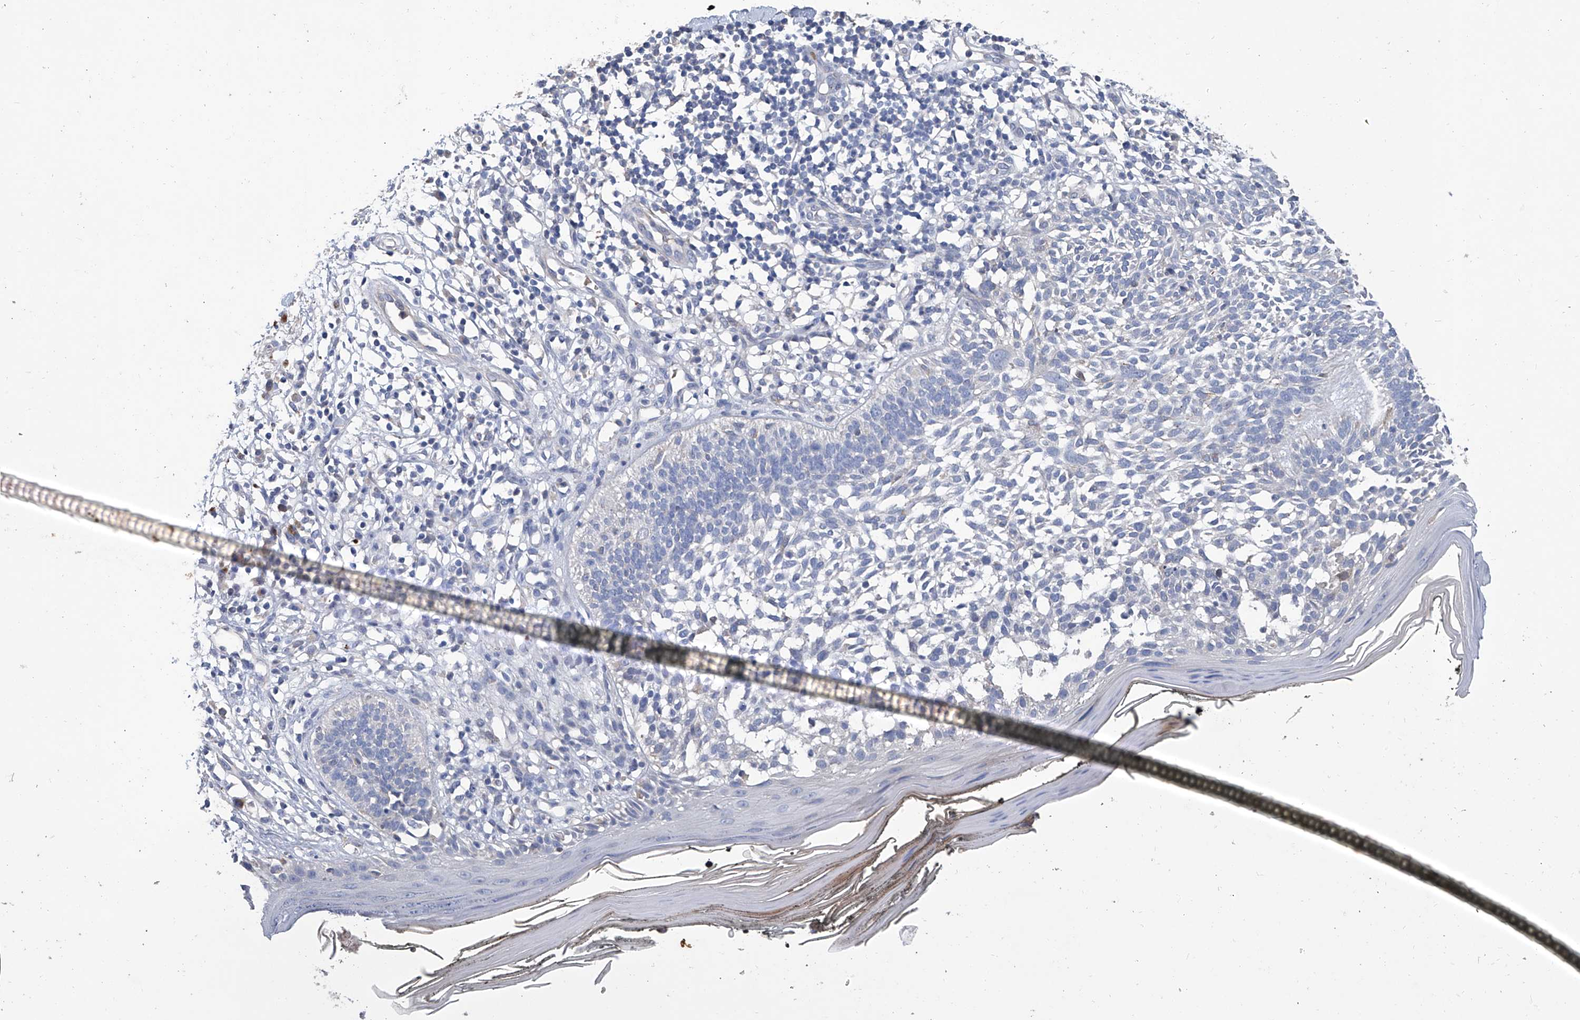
{"staining": {"intensity": "negative", "quantity": "none", "location": "none"}, "tissue": "skin cancer", "cell_type": "Tumor cells", "image_type": "cancer", "snomed": [{"axis": "morphology", "description": "Basal cell carcinoma"}, {"axis": "topography", "description": "Skin"}], "caption": "There is no significant positivity in tumor cells of basal cell carcinoma (skin).", "gene": "GPT", "patient": {"sex": "female", "age": 64}}